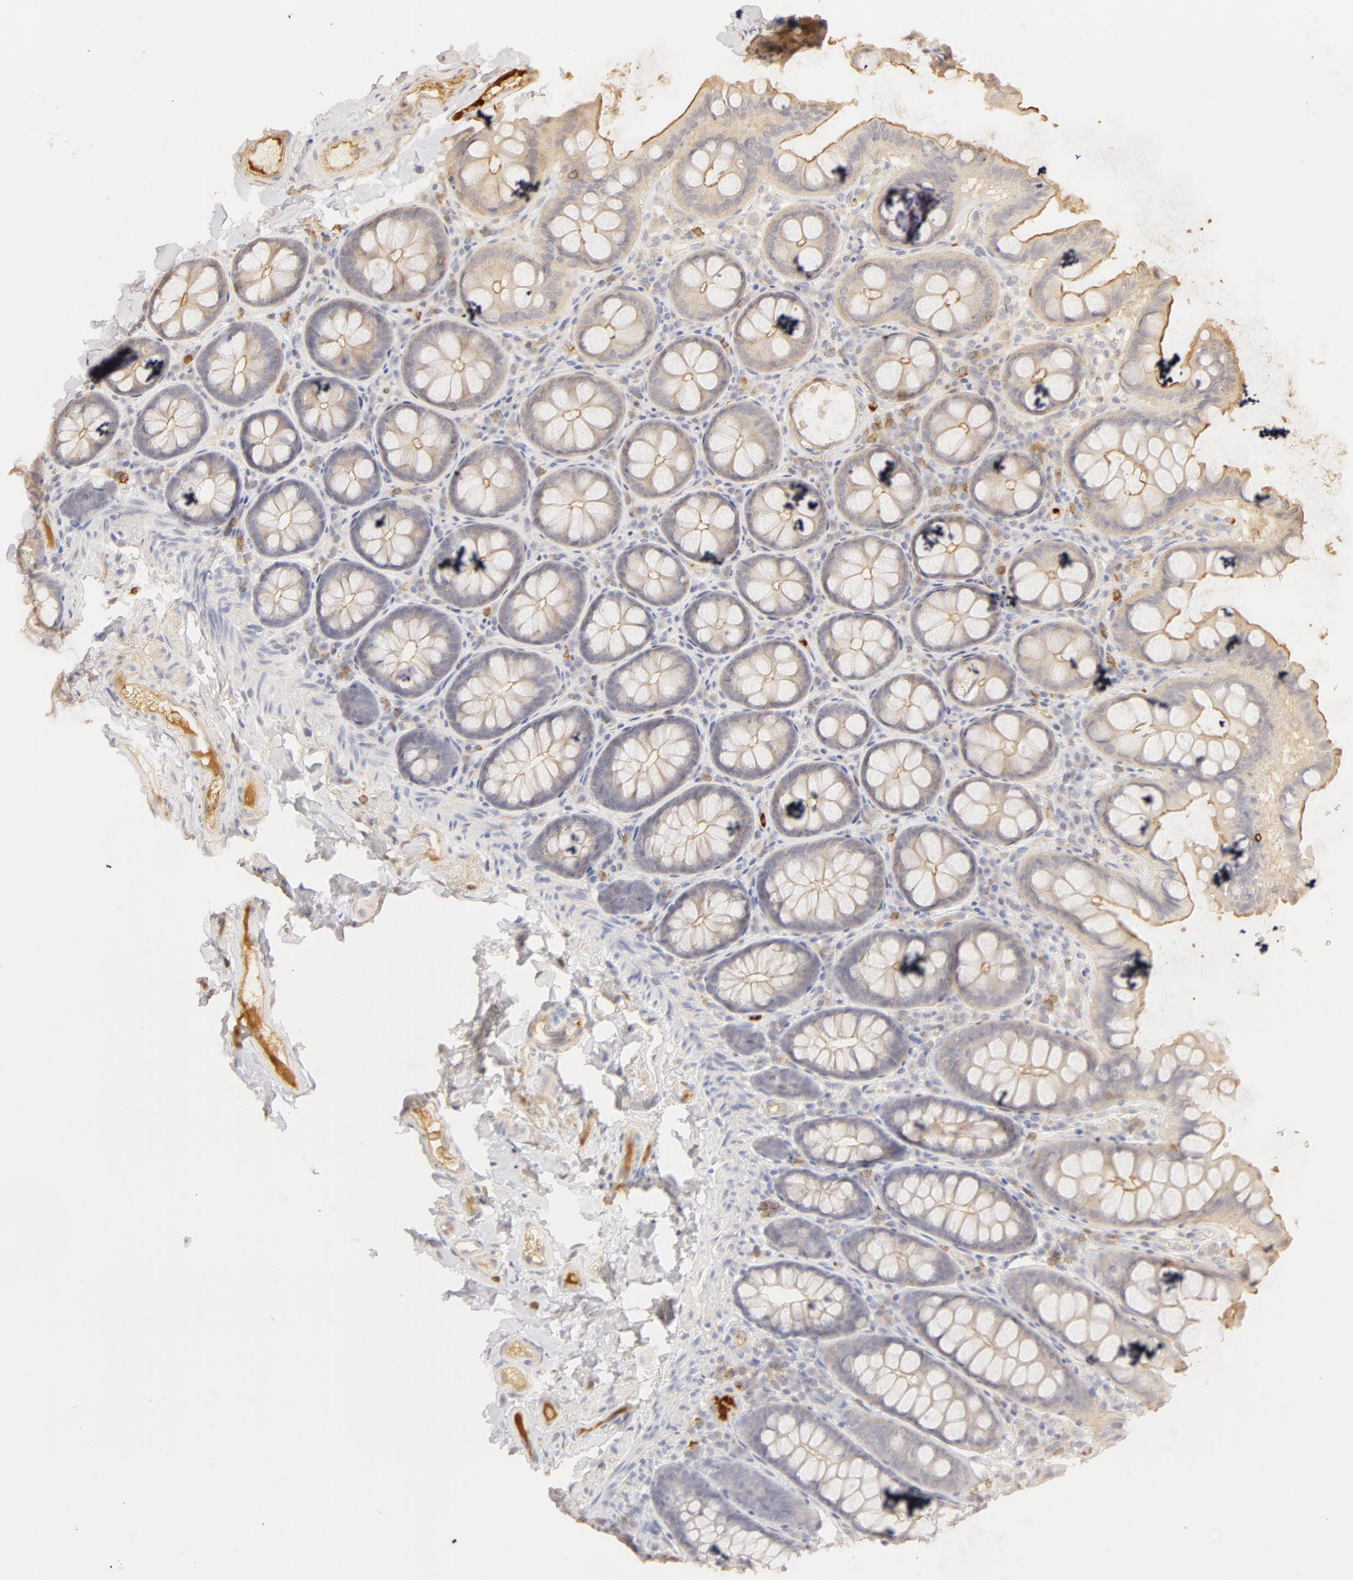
{"staining": {"intensity": "negative", "quantity": "none", "location": "none"}, "tissue": "colon", "cell_type": "Endothelial cells", "image_type": "normal", "snomed": [{"axis": "morphology", "description": "Normal tissue, NOS"}, {"axis": "topography", "description": "Colon"}], "caption": "The IHC micrograph has no significant staining in endothelial cells of colon. (Brightfield microscopy of DAB (3,3'-diaminobenzidine) immunohistochemistry at high magnification).", "gene": "C1R", "patient": {"sex": "female", "age": 61}}